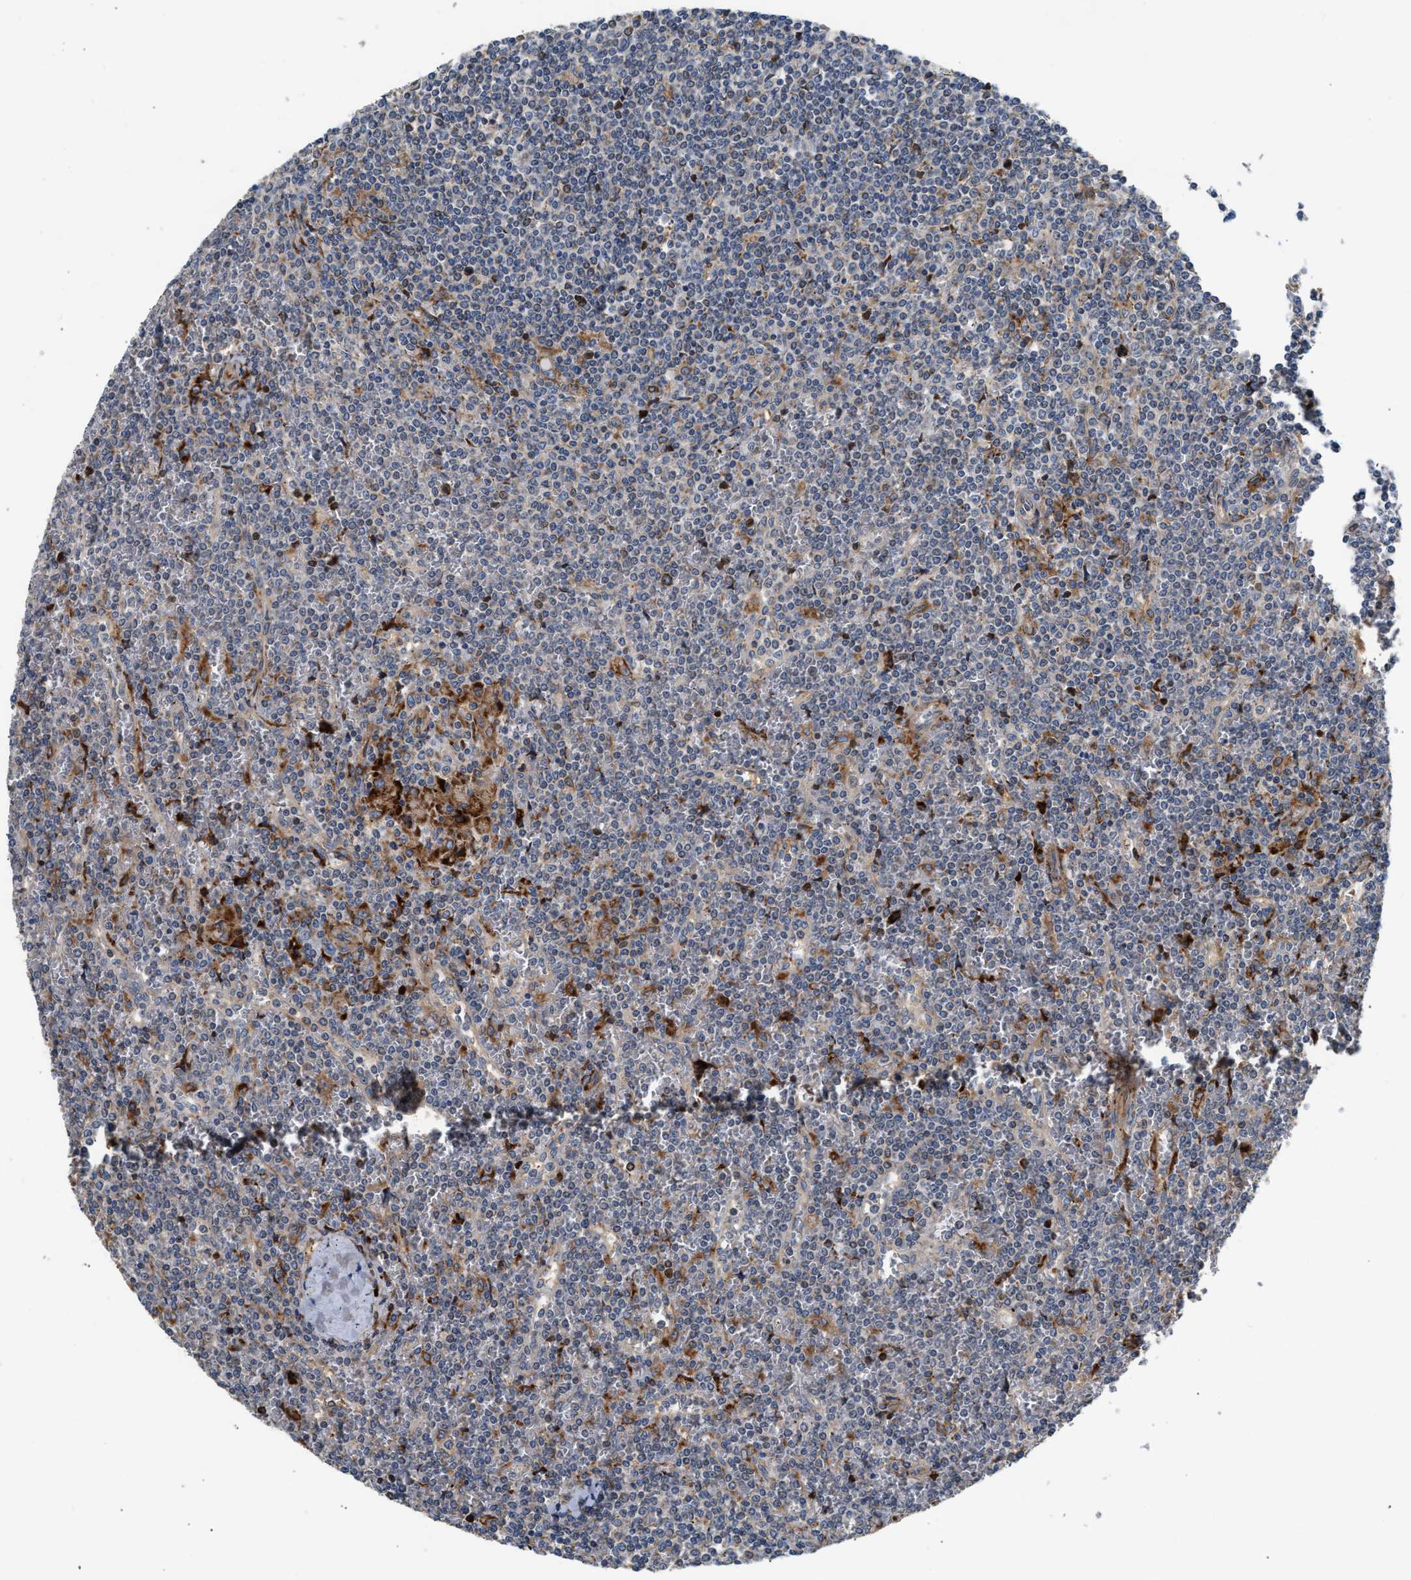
{"staining": {"intensity": "moderate", "quantity": "<25%", "location": "cytoplasmic/membranous"}, "tissue": "lymphoma", "cell_type": "Tumor cells", "image_type": "cancer", "snomed": [{"axis": "morphology", "description": "Malignant lymphoma, non-Hodgkin's type, Low grade"}, {"axis": "topography", "description": "Spleen"}], "caption": "DAB immunohistochemical staining of human malignant lymphoma, non-Hodgkin's type (low-grade) exhibits moderate cytoplasmic/membranous protein positivity in about <25% of tumor cells. Using DAB (3,3'-diaminobenzidine) (brown) and hematoxylin (blue) stains, captured at high magnification using brightfield microscopy.", "gene": "AMZ1", "patient": {"sex": "female", "age": 19}}